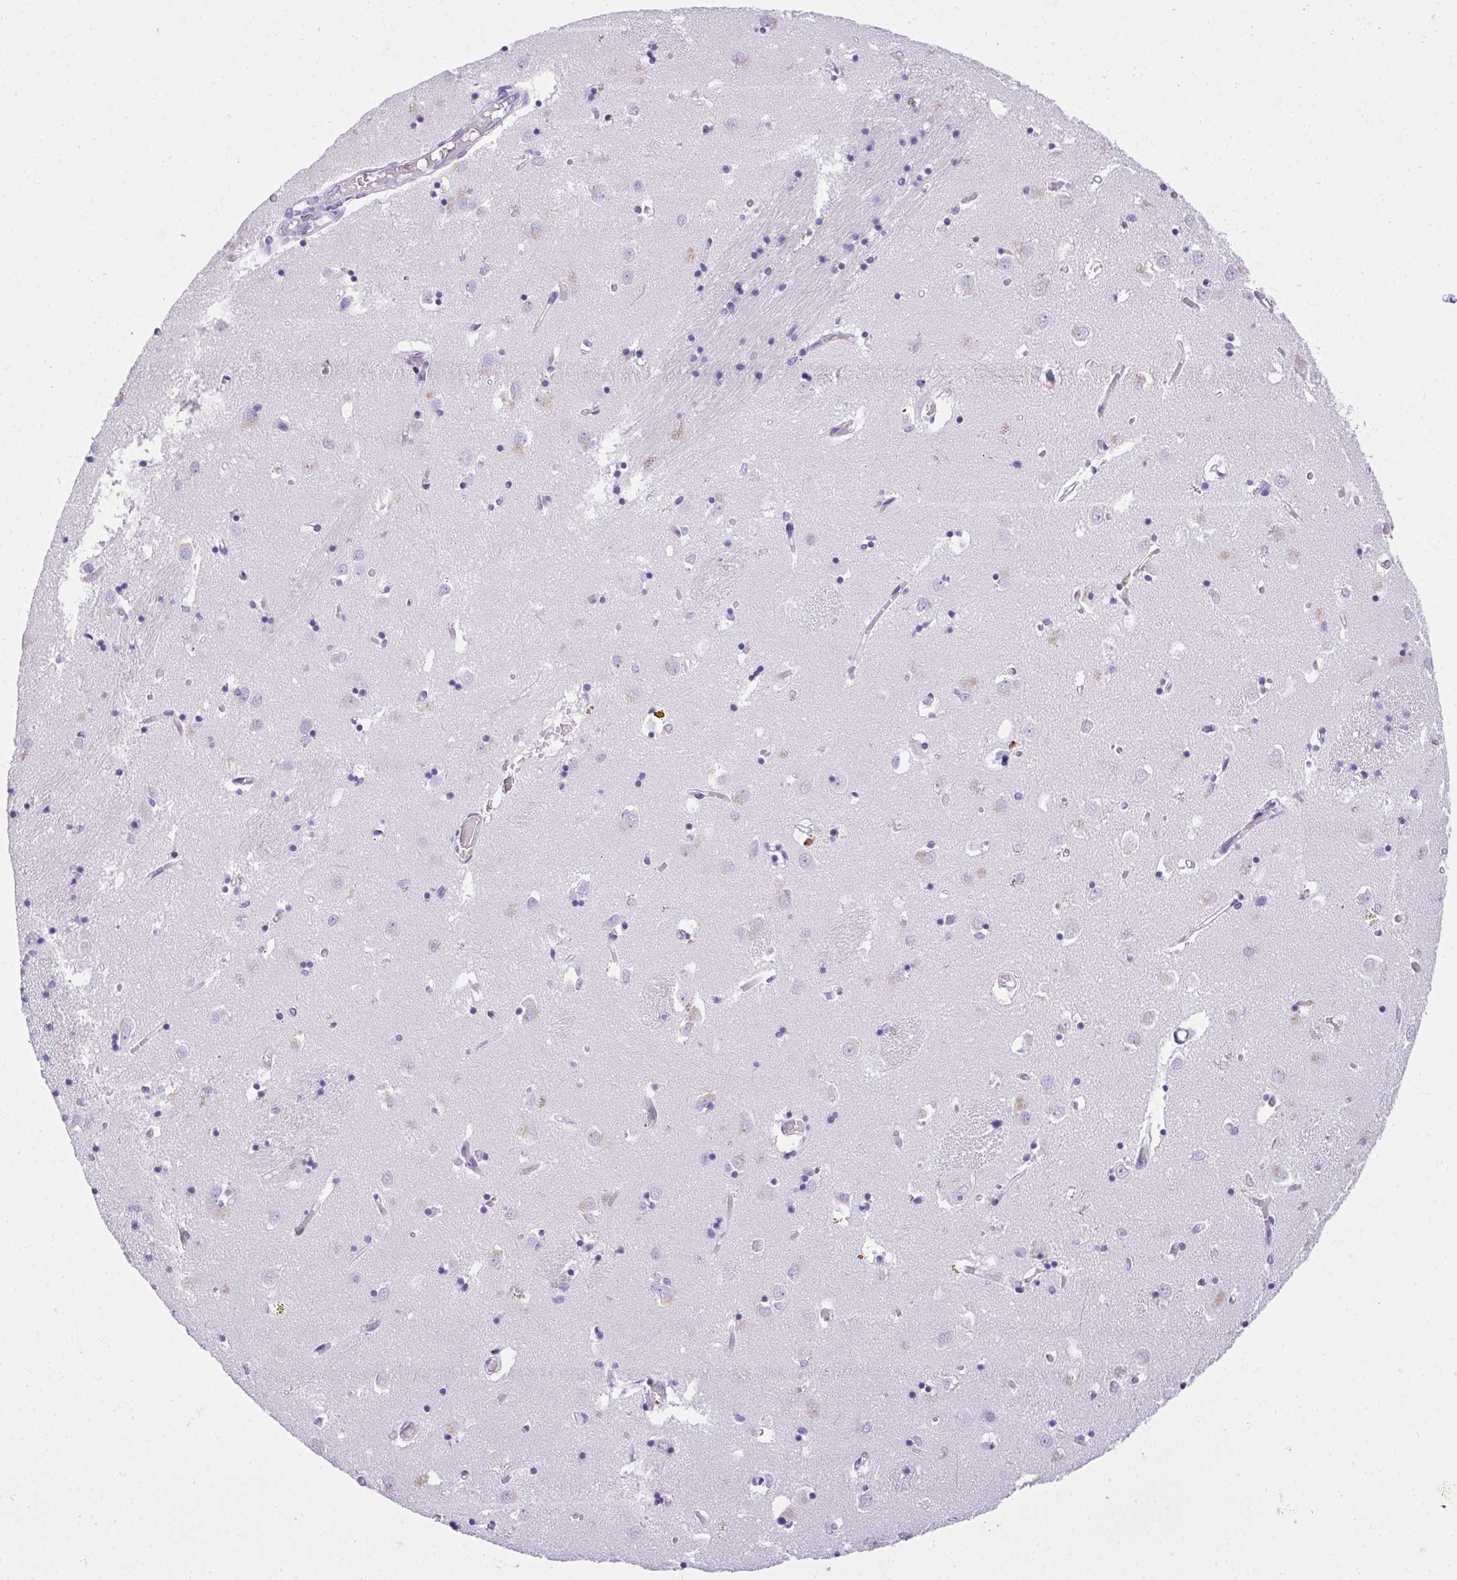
{"staining": {"intensity": "negative", "quantity": "none", "location": "none"}, "tissue": "caudate", "cell_type": "Glial cells", "image_type": "normal", "snomed": [{"axis": "morphology", "description": "Normal tissue, NOS"}, {"axis": "topography", "description": "Lateral ventricle wall"}], "caption": "This micrograph is of unremarkable caudate stained with IHC to label a protein in brown with the nuclei are counter-stained blue. There is no positivity in glial cells.", "gene": "AVIL", "patient": {"sex": "male", "age": 70}}